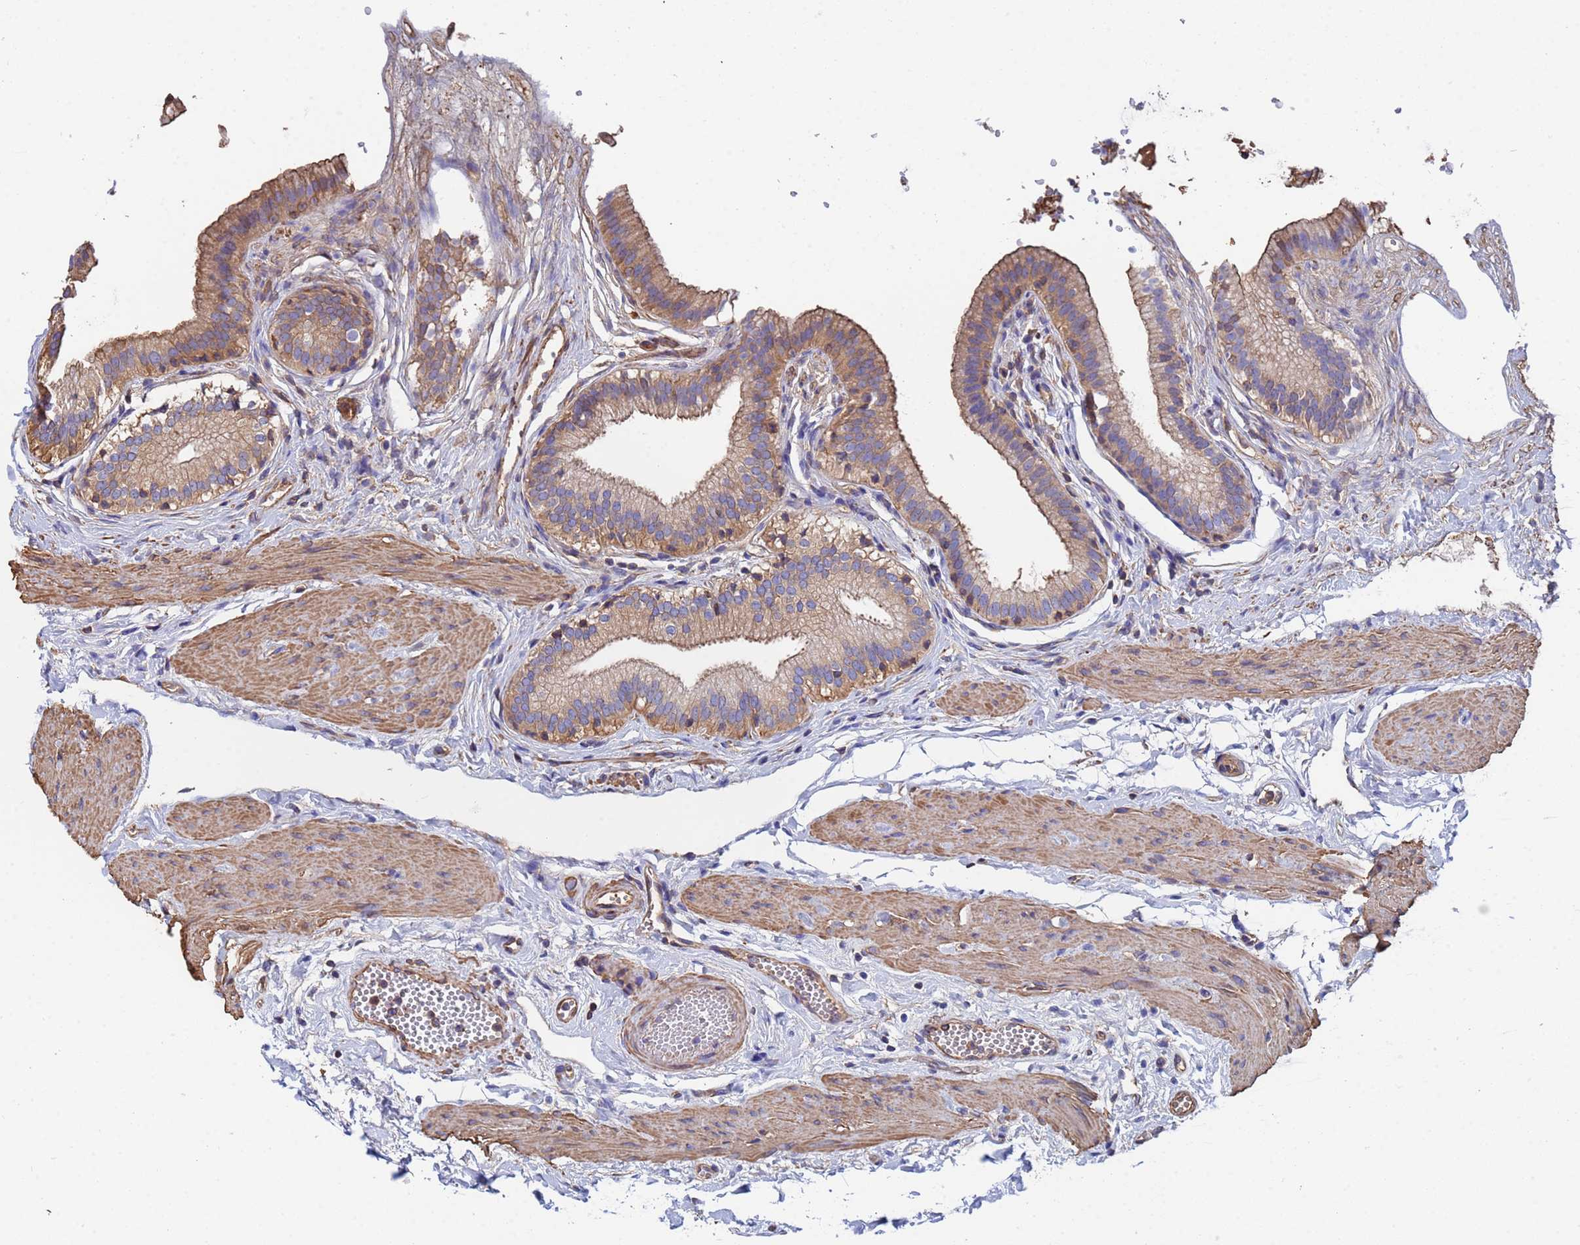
{"staining": {"intensity": "moderate", "quantity": "25%-75%", "location": "cytoplasmic/membranous"}, "tissue": "gallbladder", "cell_type": "Glandular cells", "image_type": "normal", "snomed": [{"axis": "morphology", "description": "Normal tissue, NOS"}, {"axis": "topography", "description": "Gallbladder"}], "caption": "Protein expression analysis of unremarkable gallbladder demonstrates moderate cytoplasmic/membranous staining in about 25%-75% of glandular cells.", "gene": "MYL12A", "patient": {"sex": "female", "age": 54}}